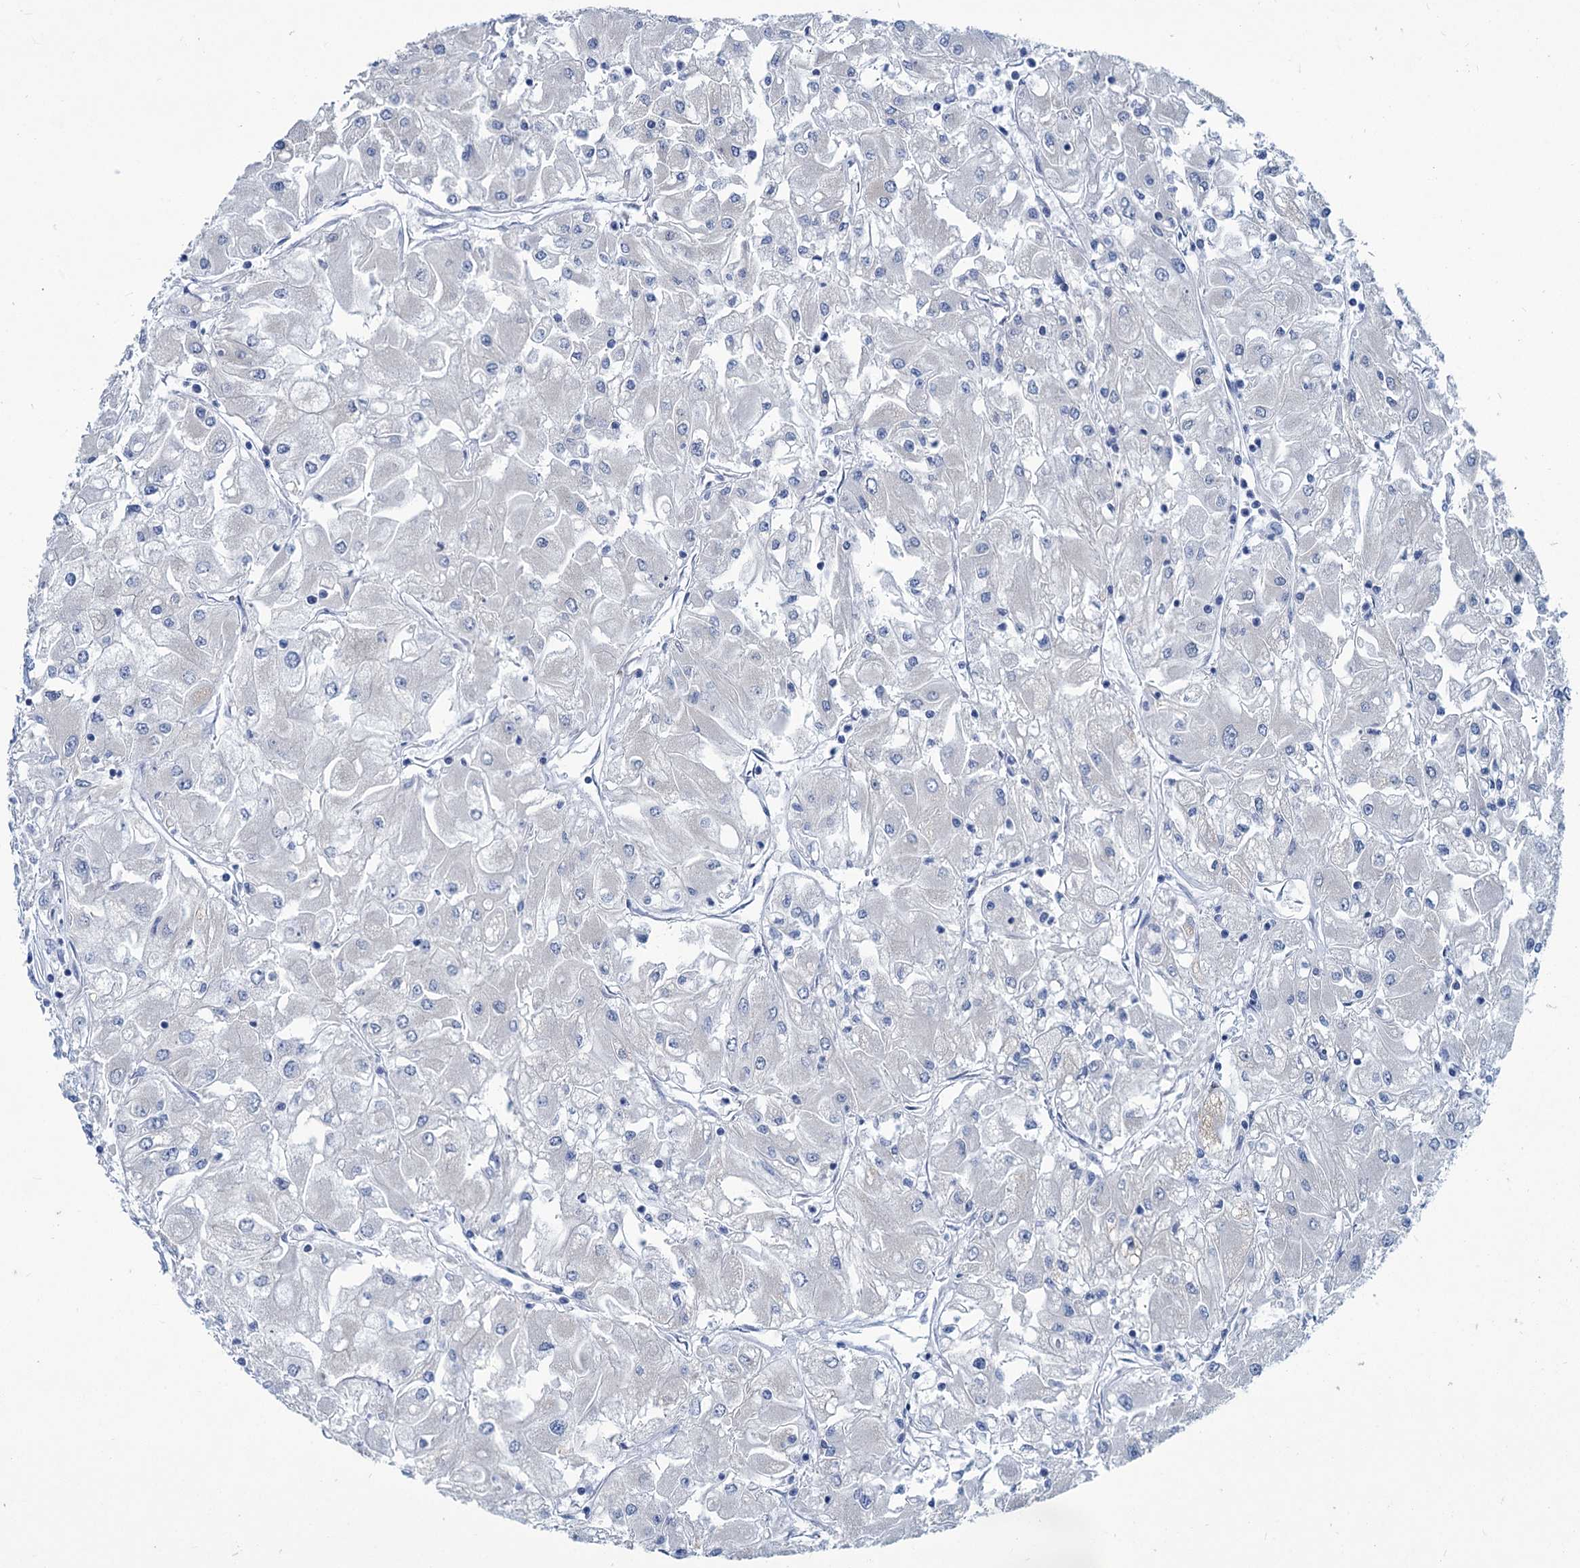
{"staining": {"intensity": "negative", "quantity": "none", "location": "none"}, "tissue": "renal cancer", "cell_type": "Tumor cells", "image_type": "cancer", "snomed": [{"axis": "morphology", "description": "Adenocarcinoma, NOS"}, {"axis": "topography", "description": "Kidney"}], "caption": "This is a photomicrograph of IHC staining of renal cancer, which shows no expression in tumor cells. (Stains: DAB immunohistochemistry (IHC) with hematoxylin counter stain, Microscopy: brightfield microscopy at high magnification).", "gene": "NEU3", "patient": {"sex": "male", "age": 80}}